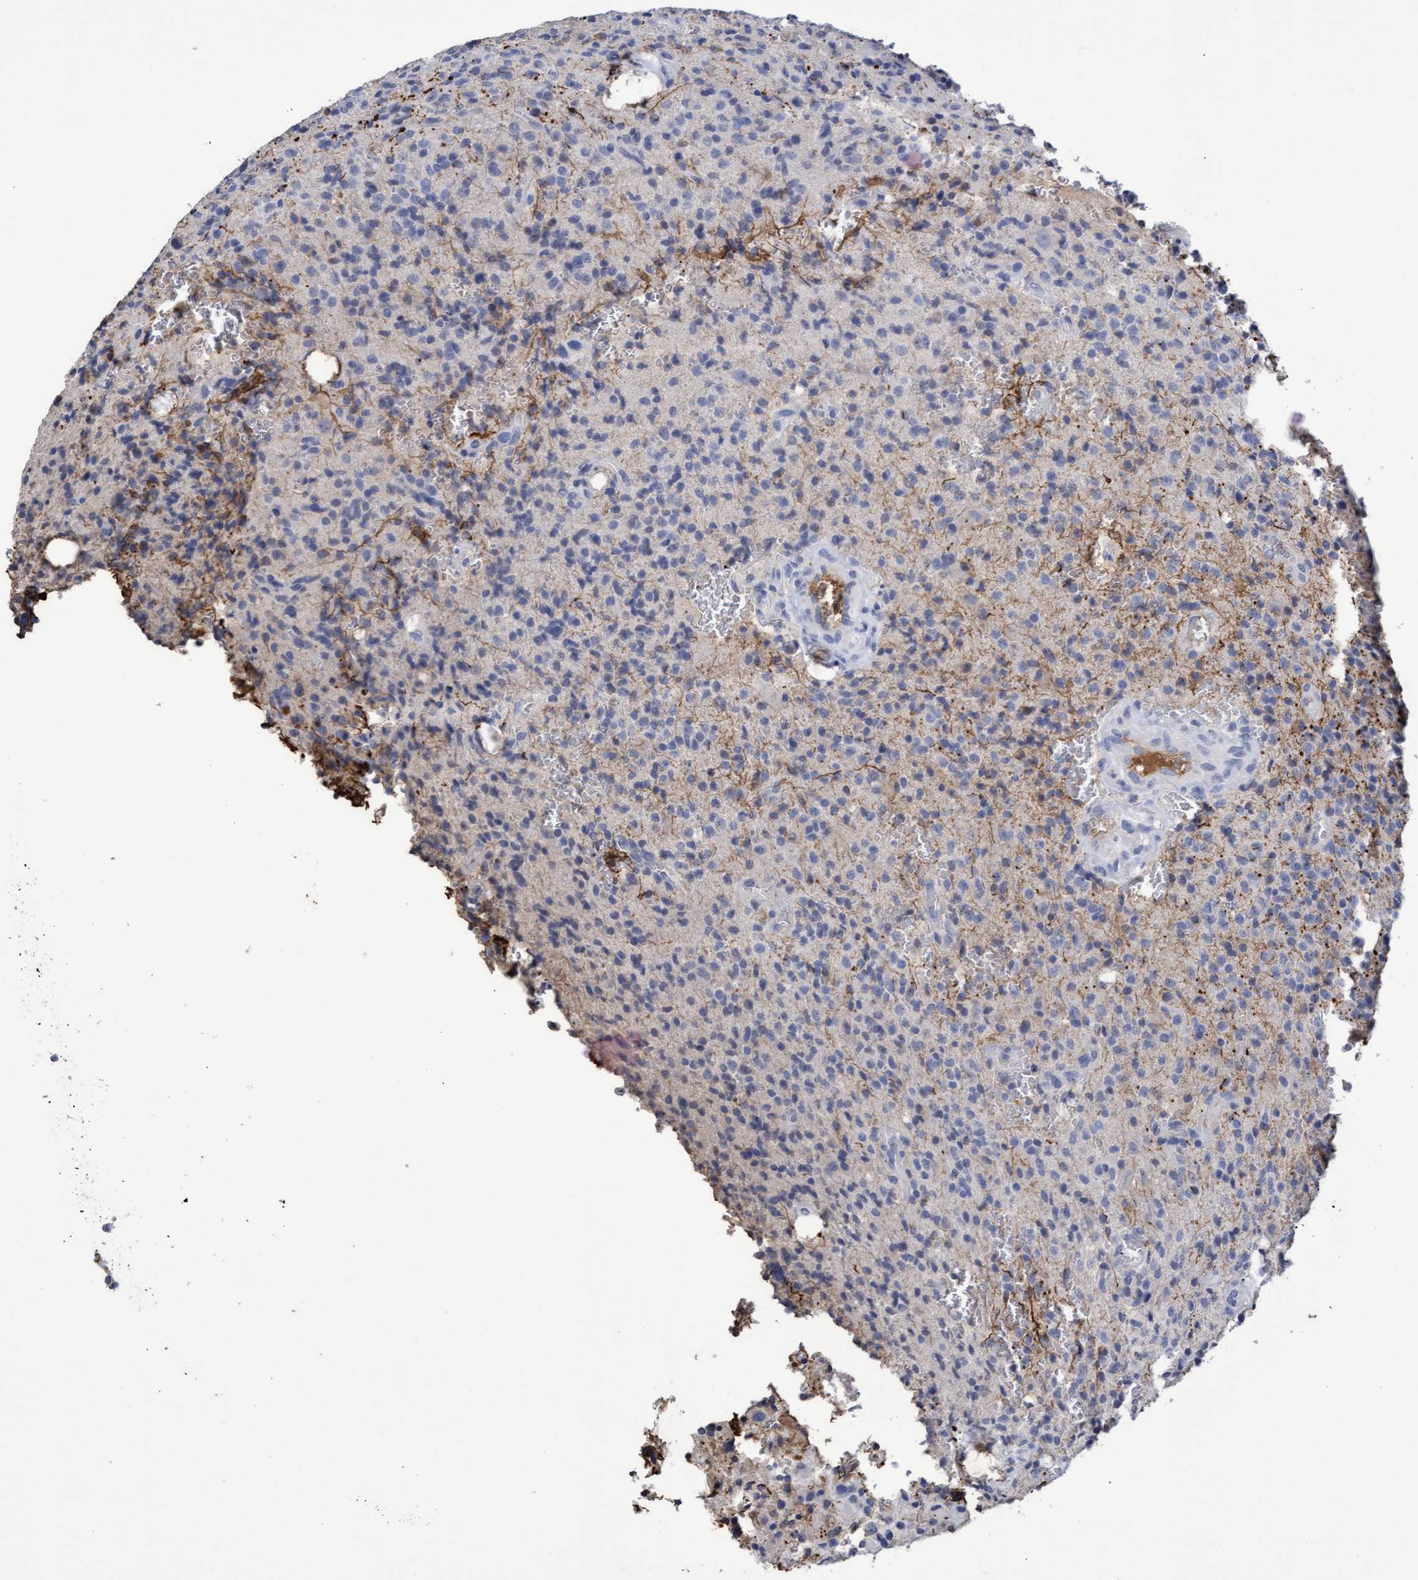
{"staining": {"intensity": "negative", "quantity": "none", "location": "none"}, "tissue": "glioma", "cell_type": "Tumor cells", "image_type": "cancer", "snomed": [{"axis": "morphology", "description": "Glioma, malignant, High grade"}, {"axis": "topography", "description": "Brain"}], "caption": "This is an immunohistochemistry (IHC) image of human malignant glioma (high-grade). There is no positivity in tumor cells.", "gene": "GPR39", "patient": {"sex": "male", "age": 34}}